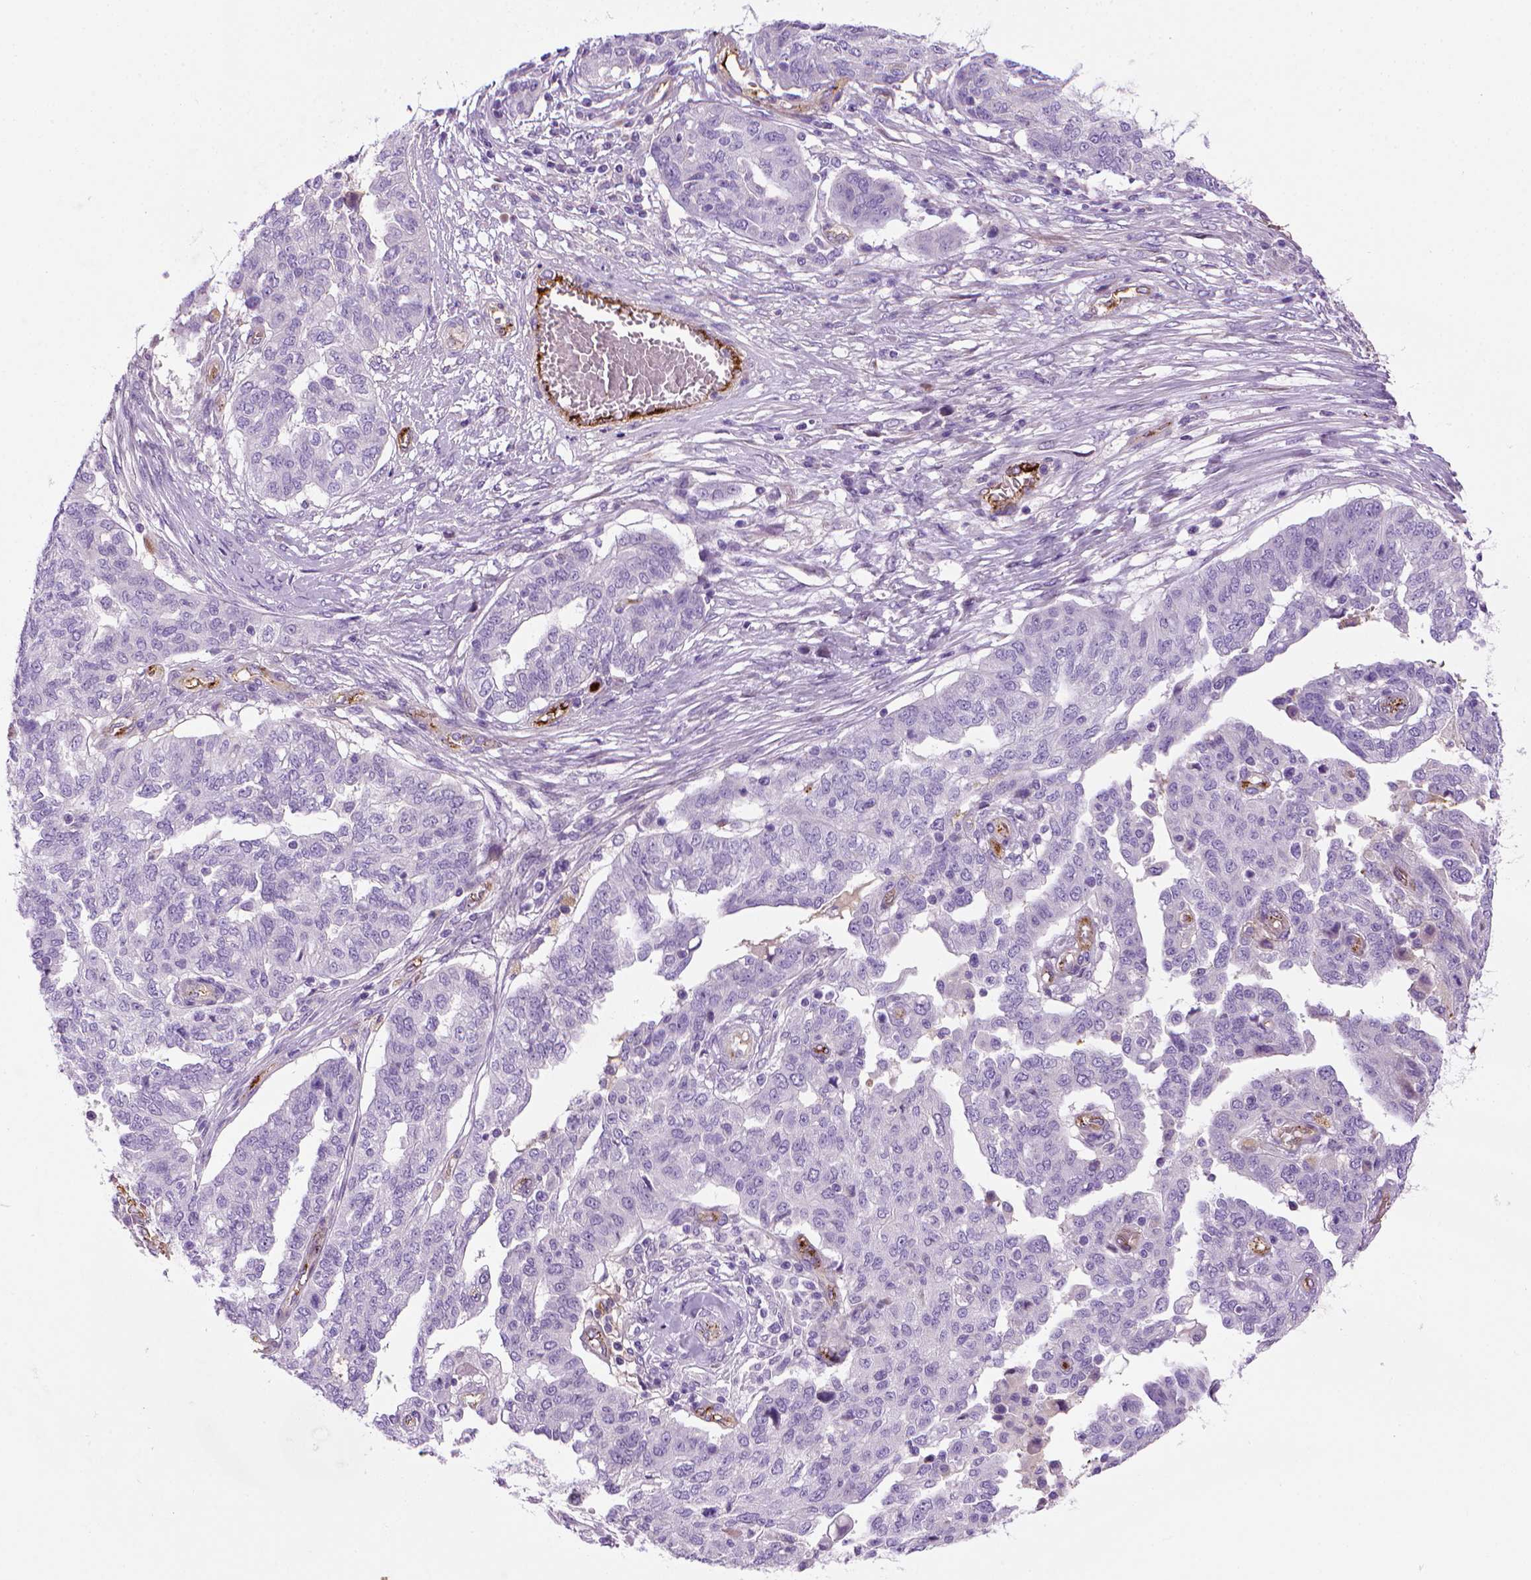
{"staining": {"intensity": "negative", "quantity": "none", "location": "none"}, "tissue": "ovarian cancer", "cell_type": "Tumor cells", "image_type": "cancer", "snomed": [{"axis": "morphology", "description": "Cystadenocarcinoma, serous, NOS"}, {"axis": "topography", "description": "Ovary"}], "caption": "An immunohistochemistry micrograph of ovarian cancer is shown. There is no staining in tumor cells of ovarian cancer.", "gene": "VWF", "patient": {"sex": "female", "age": 67}}